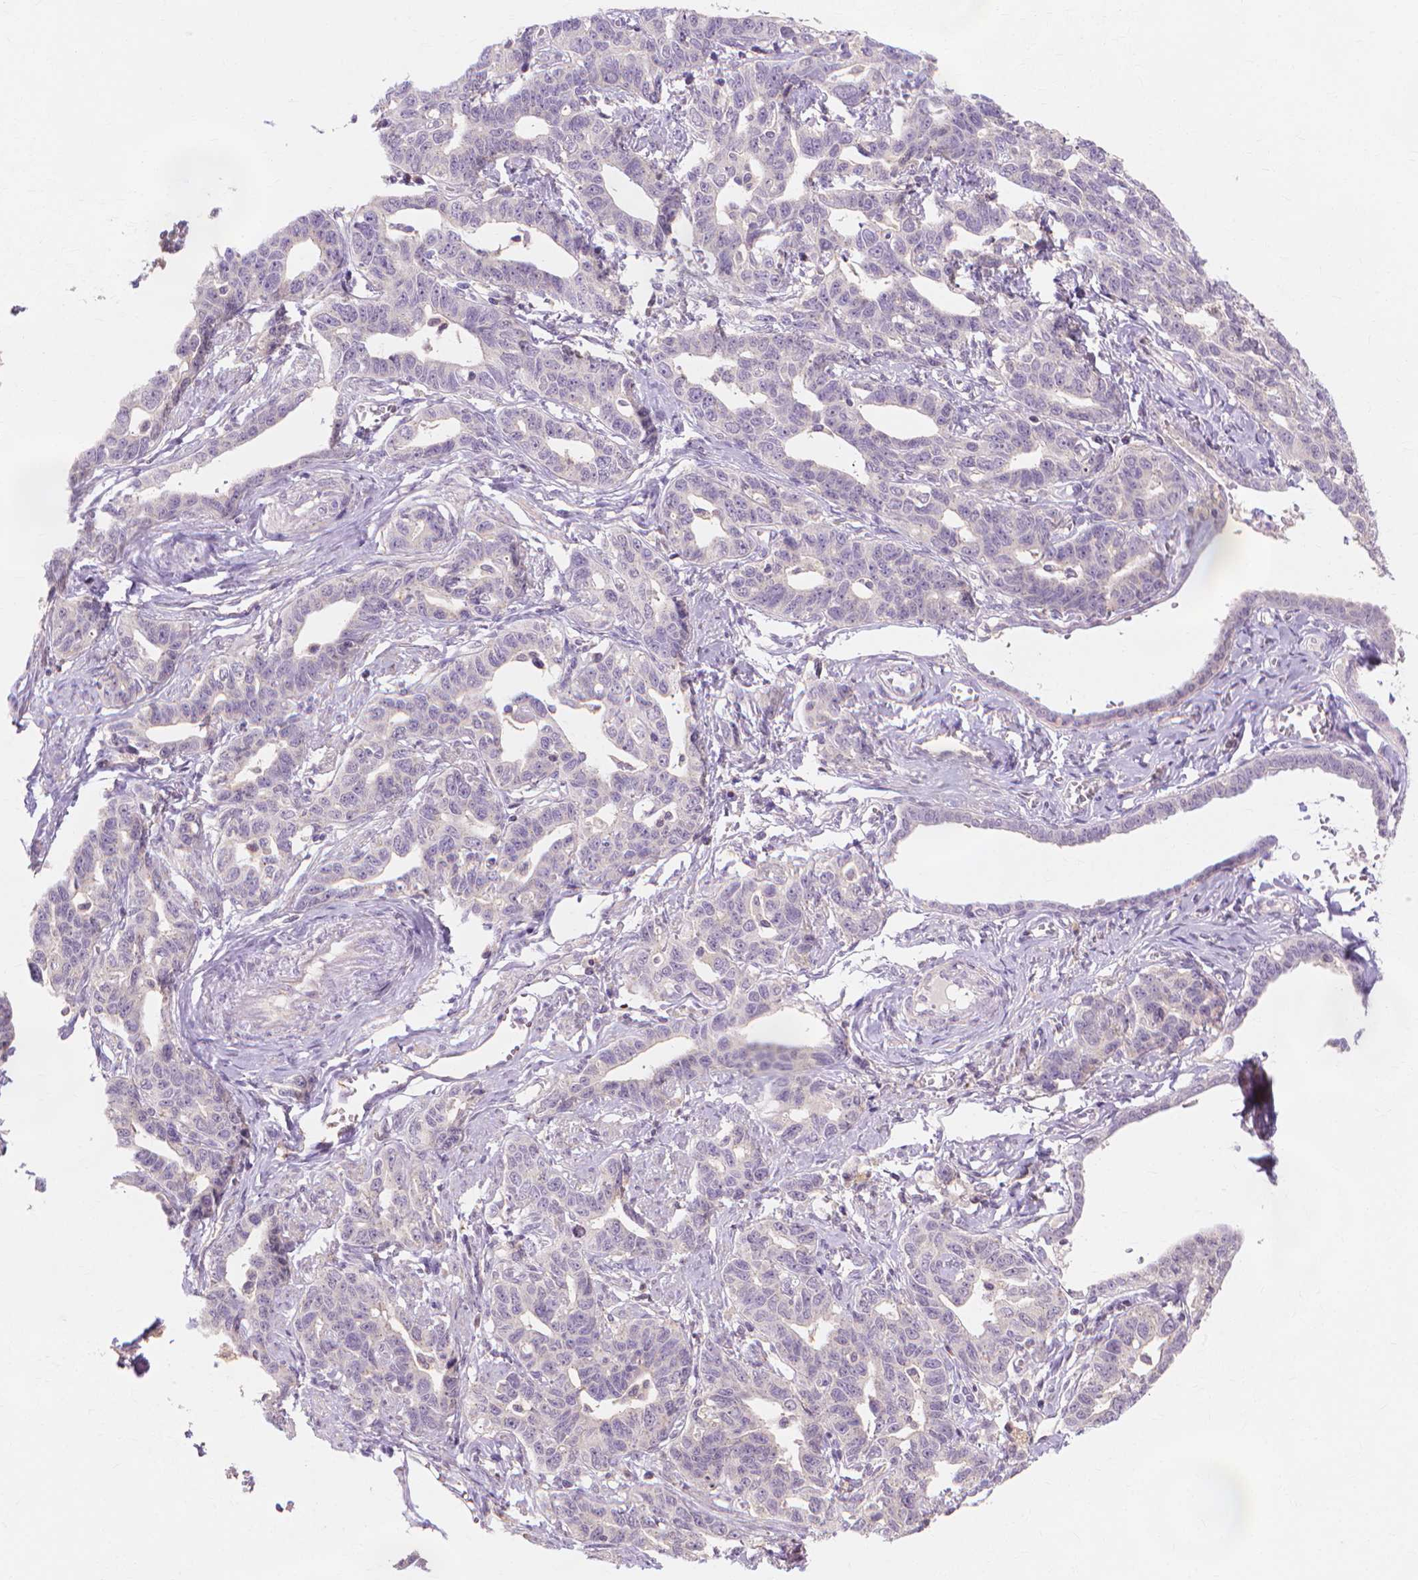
{"staining": {"intensity": "negative", "quantity": "none", "location": "none"}, "tissue": "ovarian cancer", "cell_type": "Tumor cells", "image_type": "cancer", "snomed": [{"axis": "morphology", "description": "Cystadenocarcinoma, serous, NOS"}, {"axis": "topography", "description": "Ovary"}], "caption": "DAB (3,3'-diaminobenzidine) immunohistochemical staining of serous cystadenocarcinoma (ovarian) exhibits no significant positivity in tumor cells. (DAB IHC, high magnification).", "gene": "PRDM13", "patient": {"sex": "female", "age": 69}}